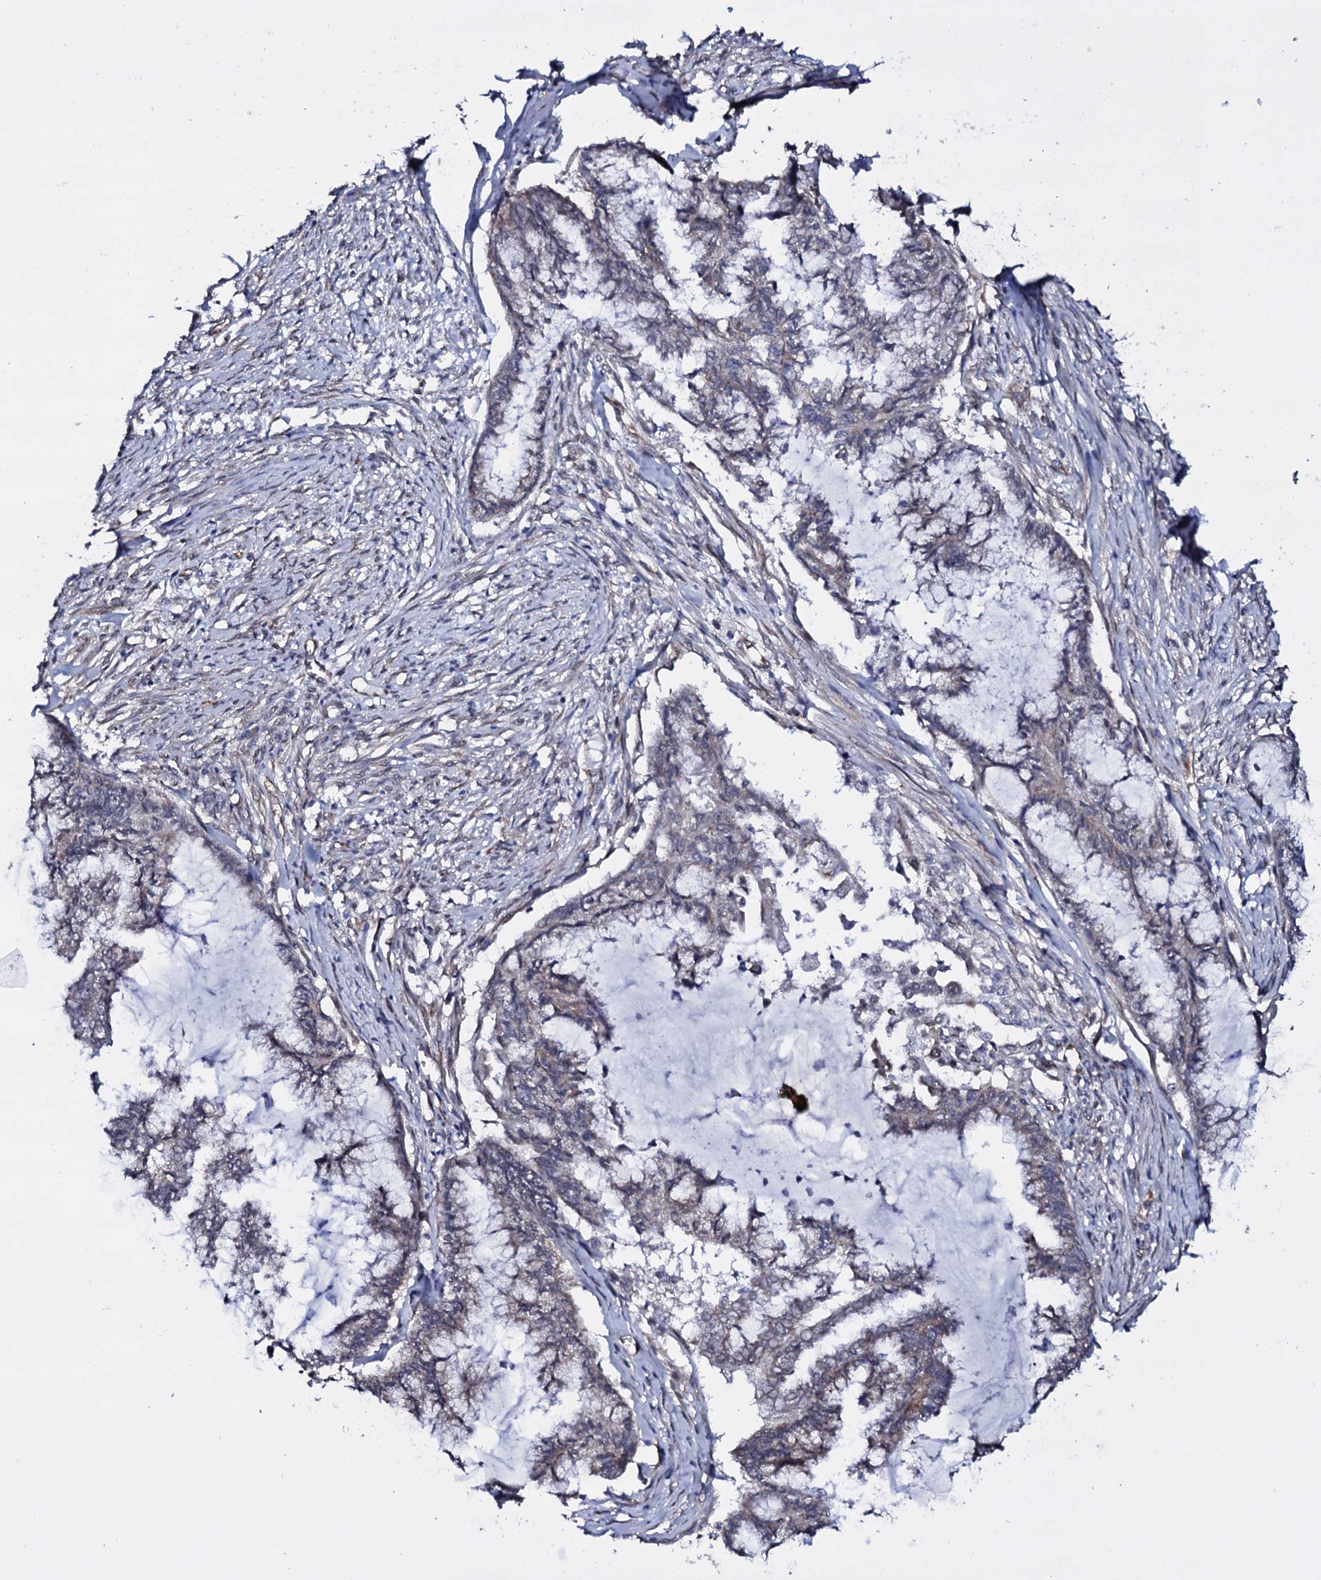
{"staining": {"intensity": "negative", "quantity": "none", "location": "none"}, "tissue": "endometrial cancer", "cell_type": "Tumor cells", "image_type": "cancer", "snomed": [{"axis": "morphology", "description": "Adenocarcinoma, NOS"}, {"axis": "topography", "description": "Endometrium"}], "caption": "Histopathology image shows no significant protein staining in tumor cells of endometrial adenocarcinoma. The staining was performed using DAB (3,3'-diaminobenzidine) to visualize the protein expression in brown, while the nuclei were stained in blue with hematoxylin (Magnification: 20x).", "gene": "GAREM1", "patient": {"sex": "female", "age": 86}}